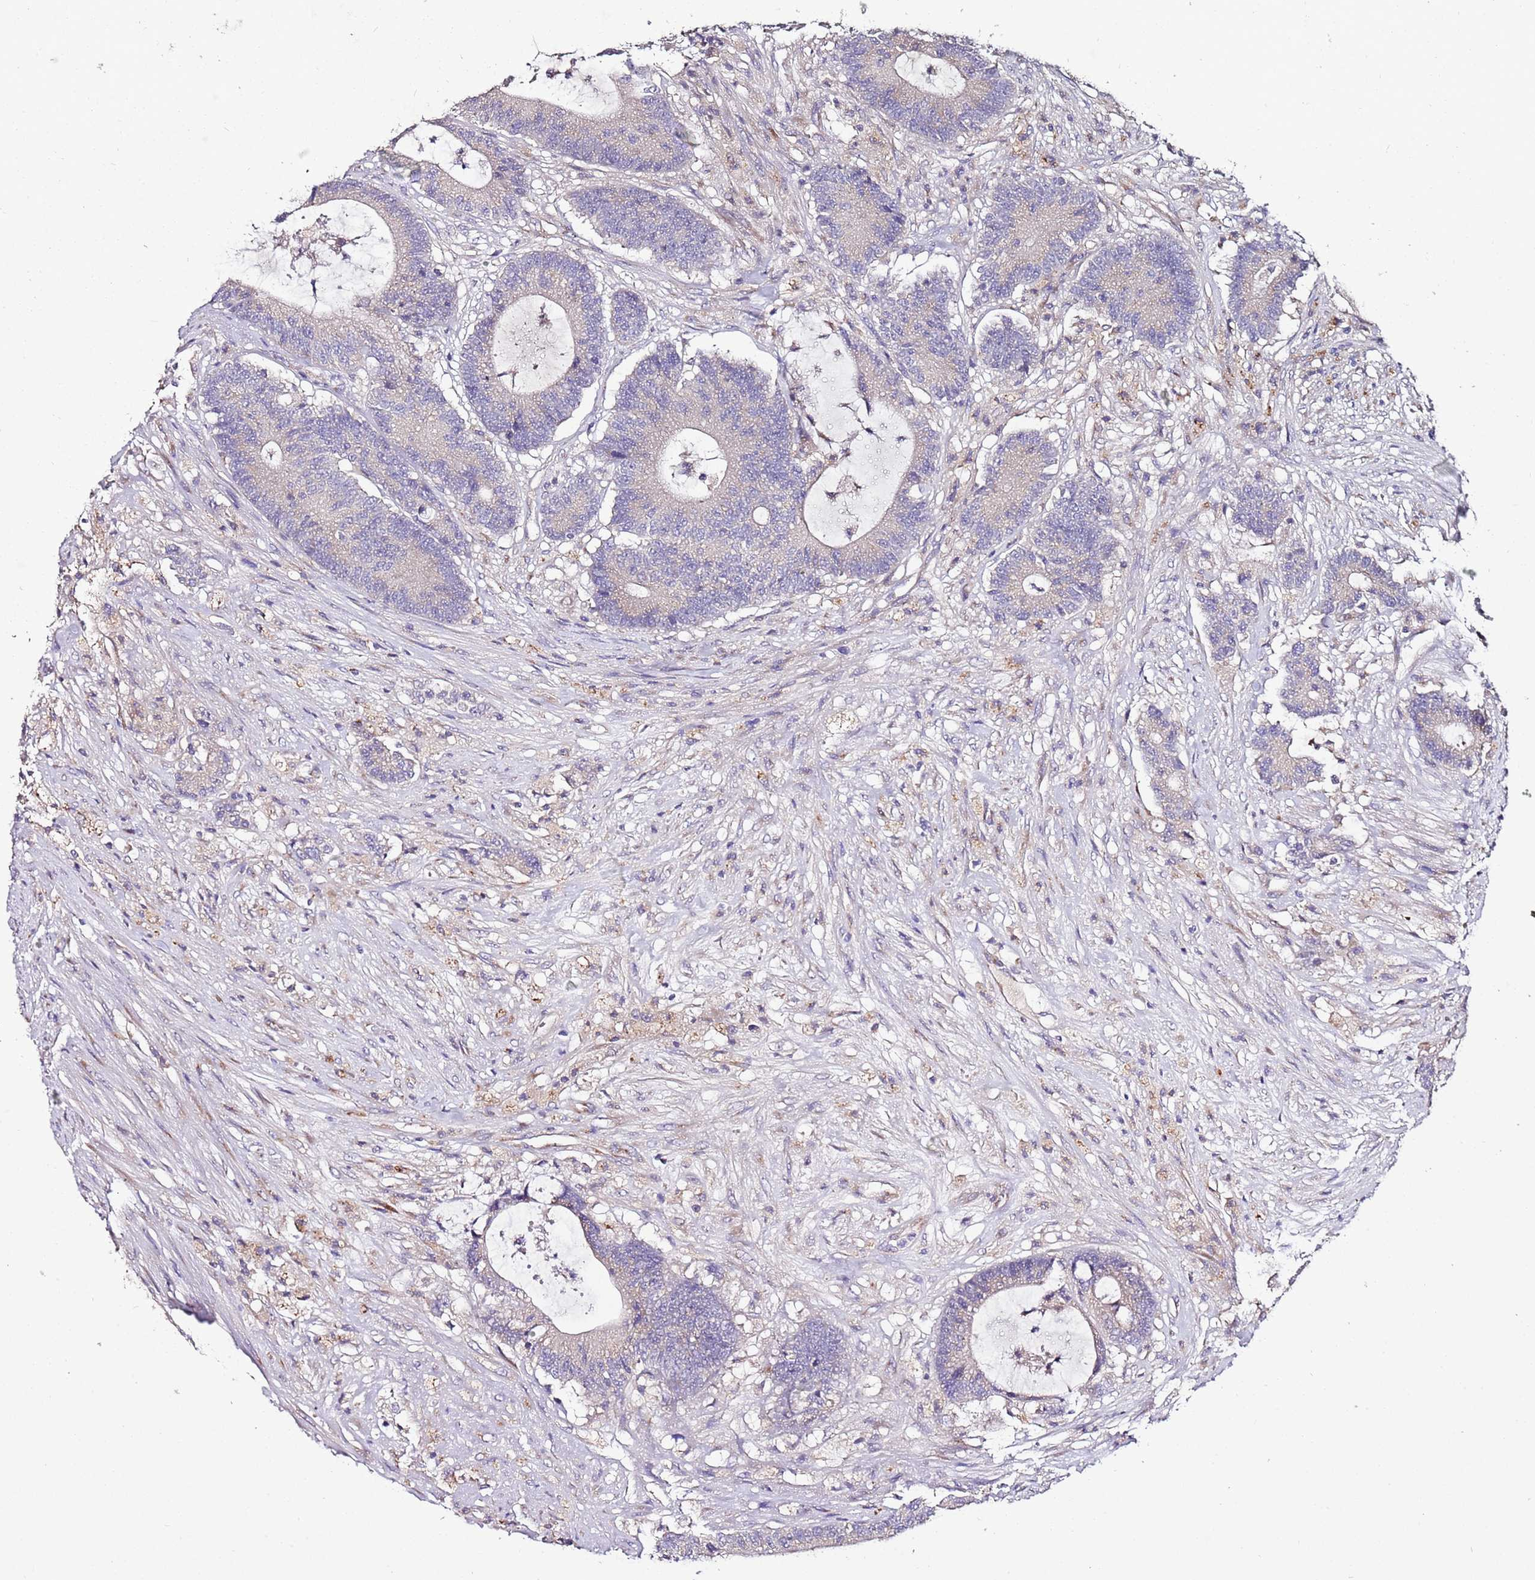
{"staining": {"intensity": "negative", "quantity": "none", "location": "none"}, "tissue": "colorectal cancer", "cell_type": "Tumor cells", "image_type": "cancer", "snomed": [{"axis": "morphology", "description": "Adenocarcinoma, NOS"}, {"axis": "topography", "description": "Colon"}], "caption": "Adenocarcinoma (colorectal) was stained to show a protein in brown. There is no significant expression in tumor cells.", "gene": "FAM20A", "patient": {"sex": "female", "age": 84}}